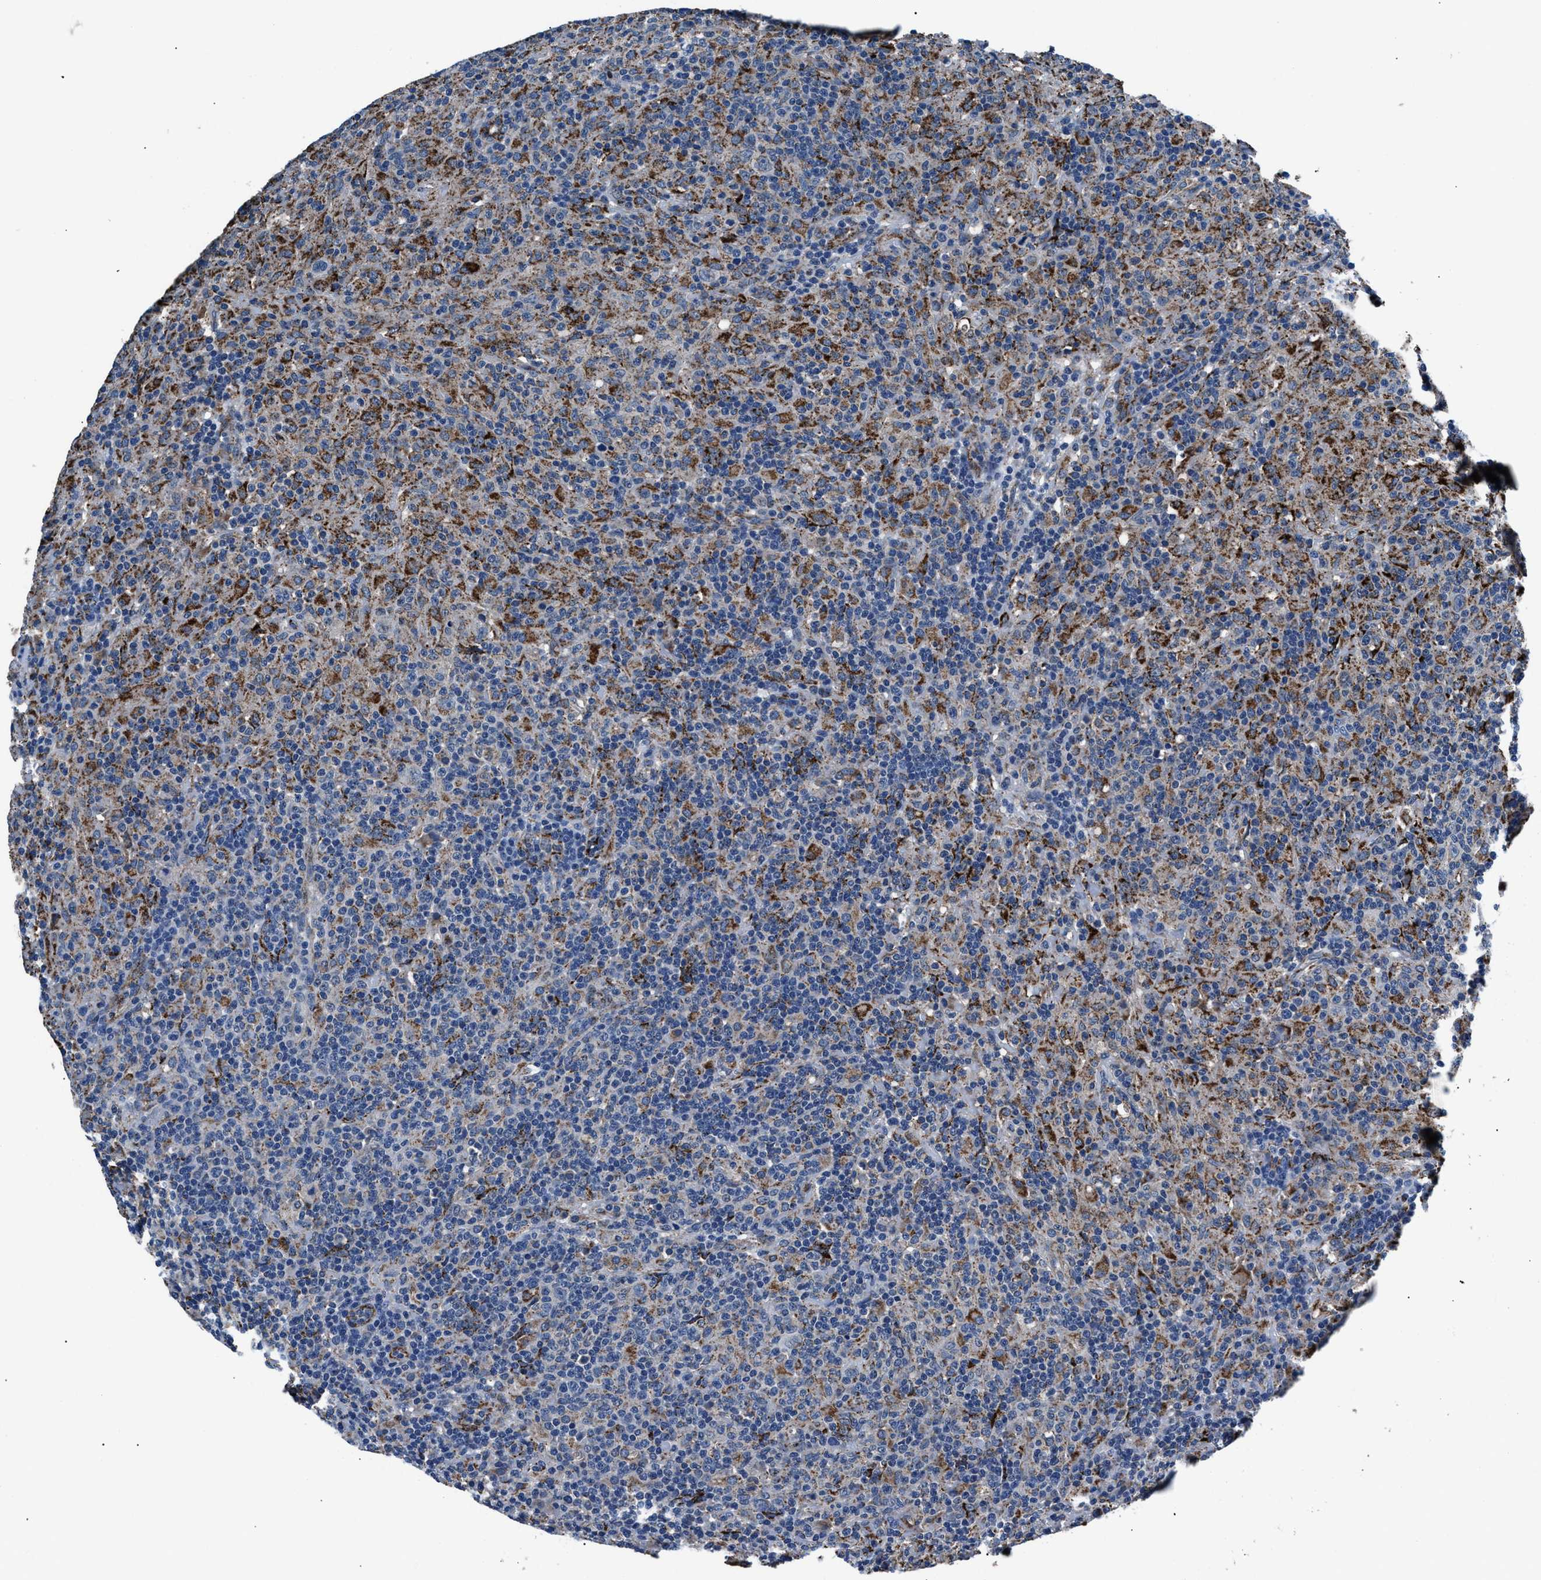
{"staining": {"intensity": "moderate", "quantity": ">75%", "location": "cytoplasmic/membranous"}, "tissue": "lymphoma", "cell_type": "Tumor cells", "image_type": "cancer", "snomed": [{"axis": "morphology", "description": "Hodgkin's disease, NOS"}, {"axis": "topography", "description": "Lymph node"}], "caption": "Hodgkin's disease stained with a protein marker shows moderate staining in tumor cells.", "gene": "PRTFDC1", "patient": {"sex": "male", "age": 70}}